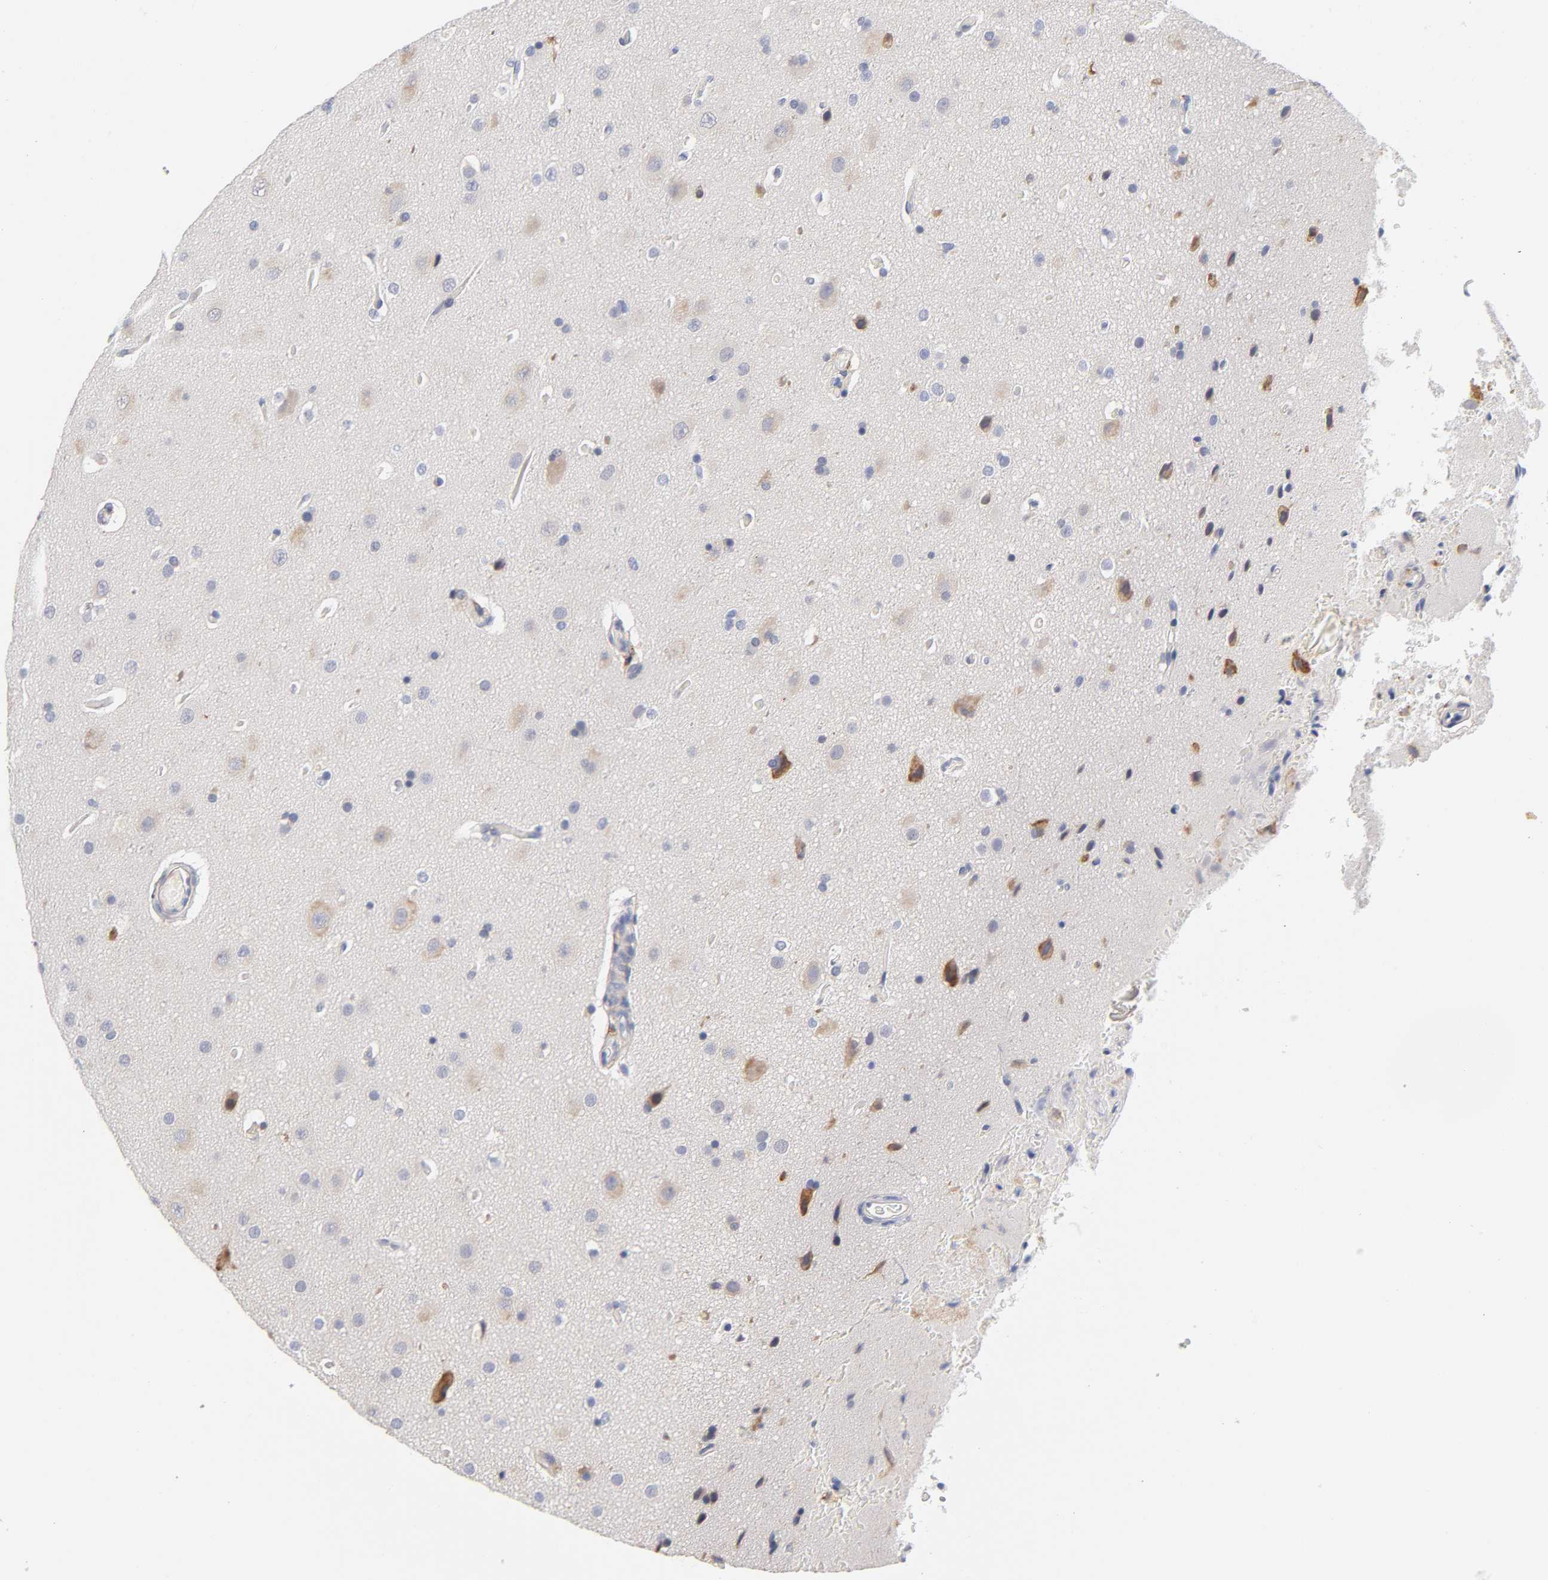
{"staining": {"intensity": "strong", "quantity": "25%-75%", "location": "cytoplasmic/membranous"}, "tissue": "glioma", "cell_type": "Tumor cells", "image_type": "cancer", "snomed": [{"axis": "morphology", "description": "Glioma, malignant, Low grade"}, {"axis": "topography", "description": "Cerebral cortex"}], "caption": "Malignant low-grade glioma stained with immunohistochemistry (IHC) reveals strong cytoplasmic/membranous staining in about 25%-75% of tumor cells.", "gene": "LAMB1", "patient": {"sex": "female", "age": 47}}